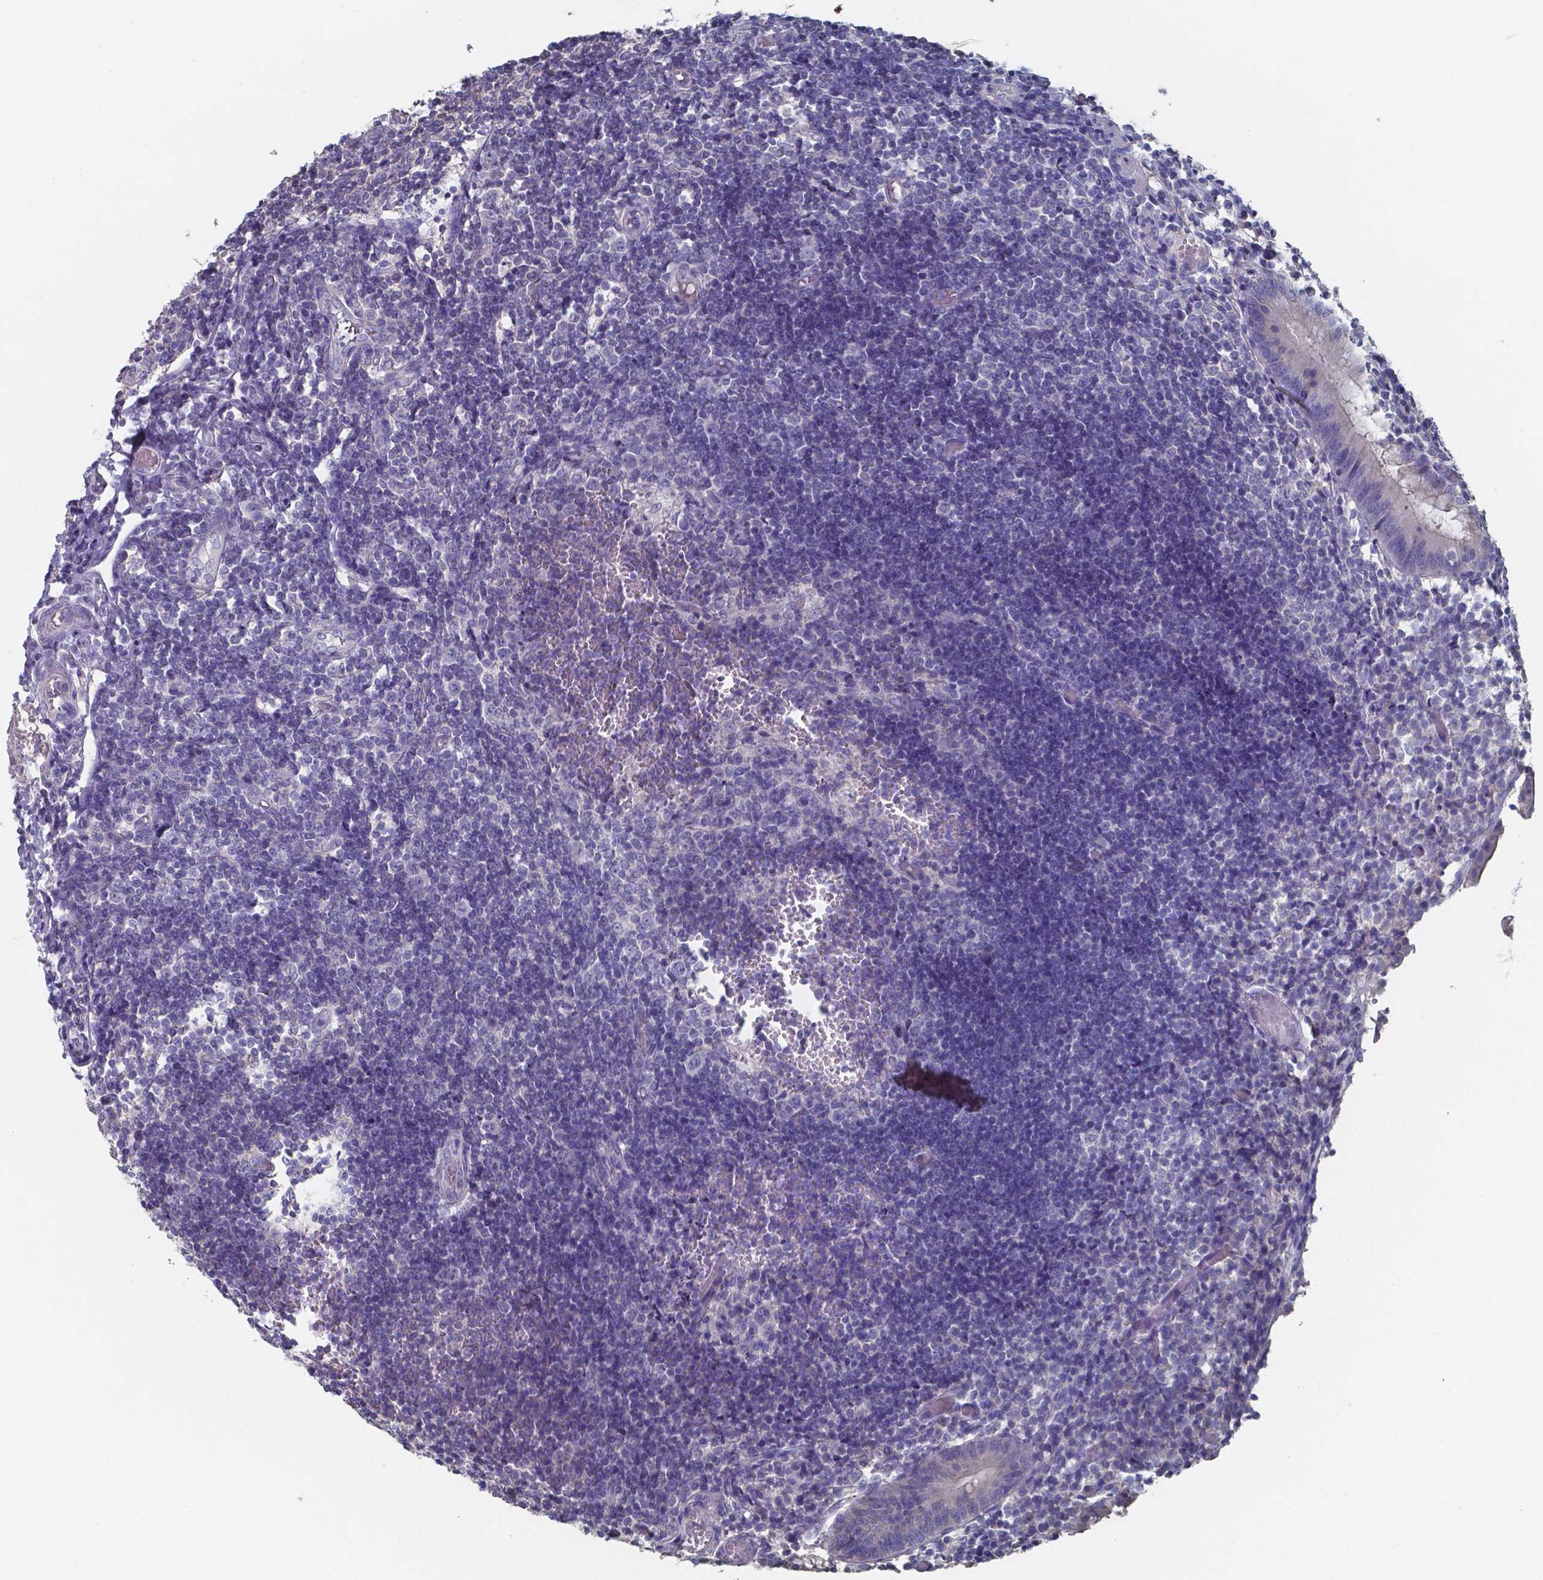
{"staining": {"intensity": "weak", "quantity": "<25%", "location": "cytoplasmic/membranous"}, "tissue": "appendix", "cell_type": "Glandular cells", "image_type": "normal", "snomed": [{"axis": "morphology", "description": "Normal tissue, NOS"}, {"axis": "topography", "description": "Appendix"}], "caption": "The photomicrograph exhibits no significant staining in glandular cells of appendix.", "gene": "FOXJ1", "patient": {"sex": "female", "age": 32}}